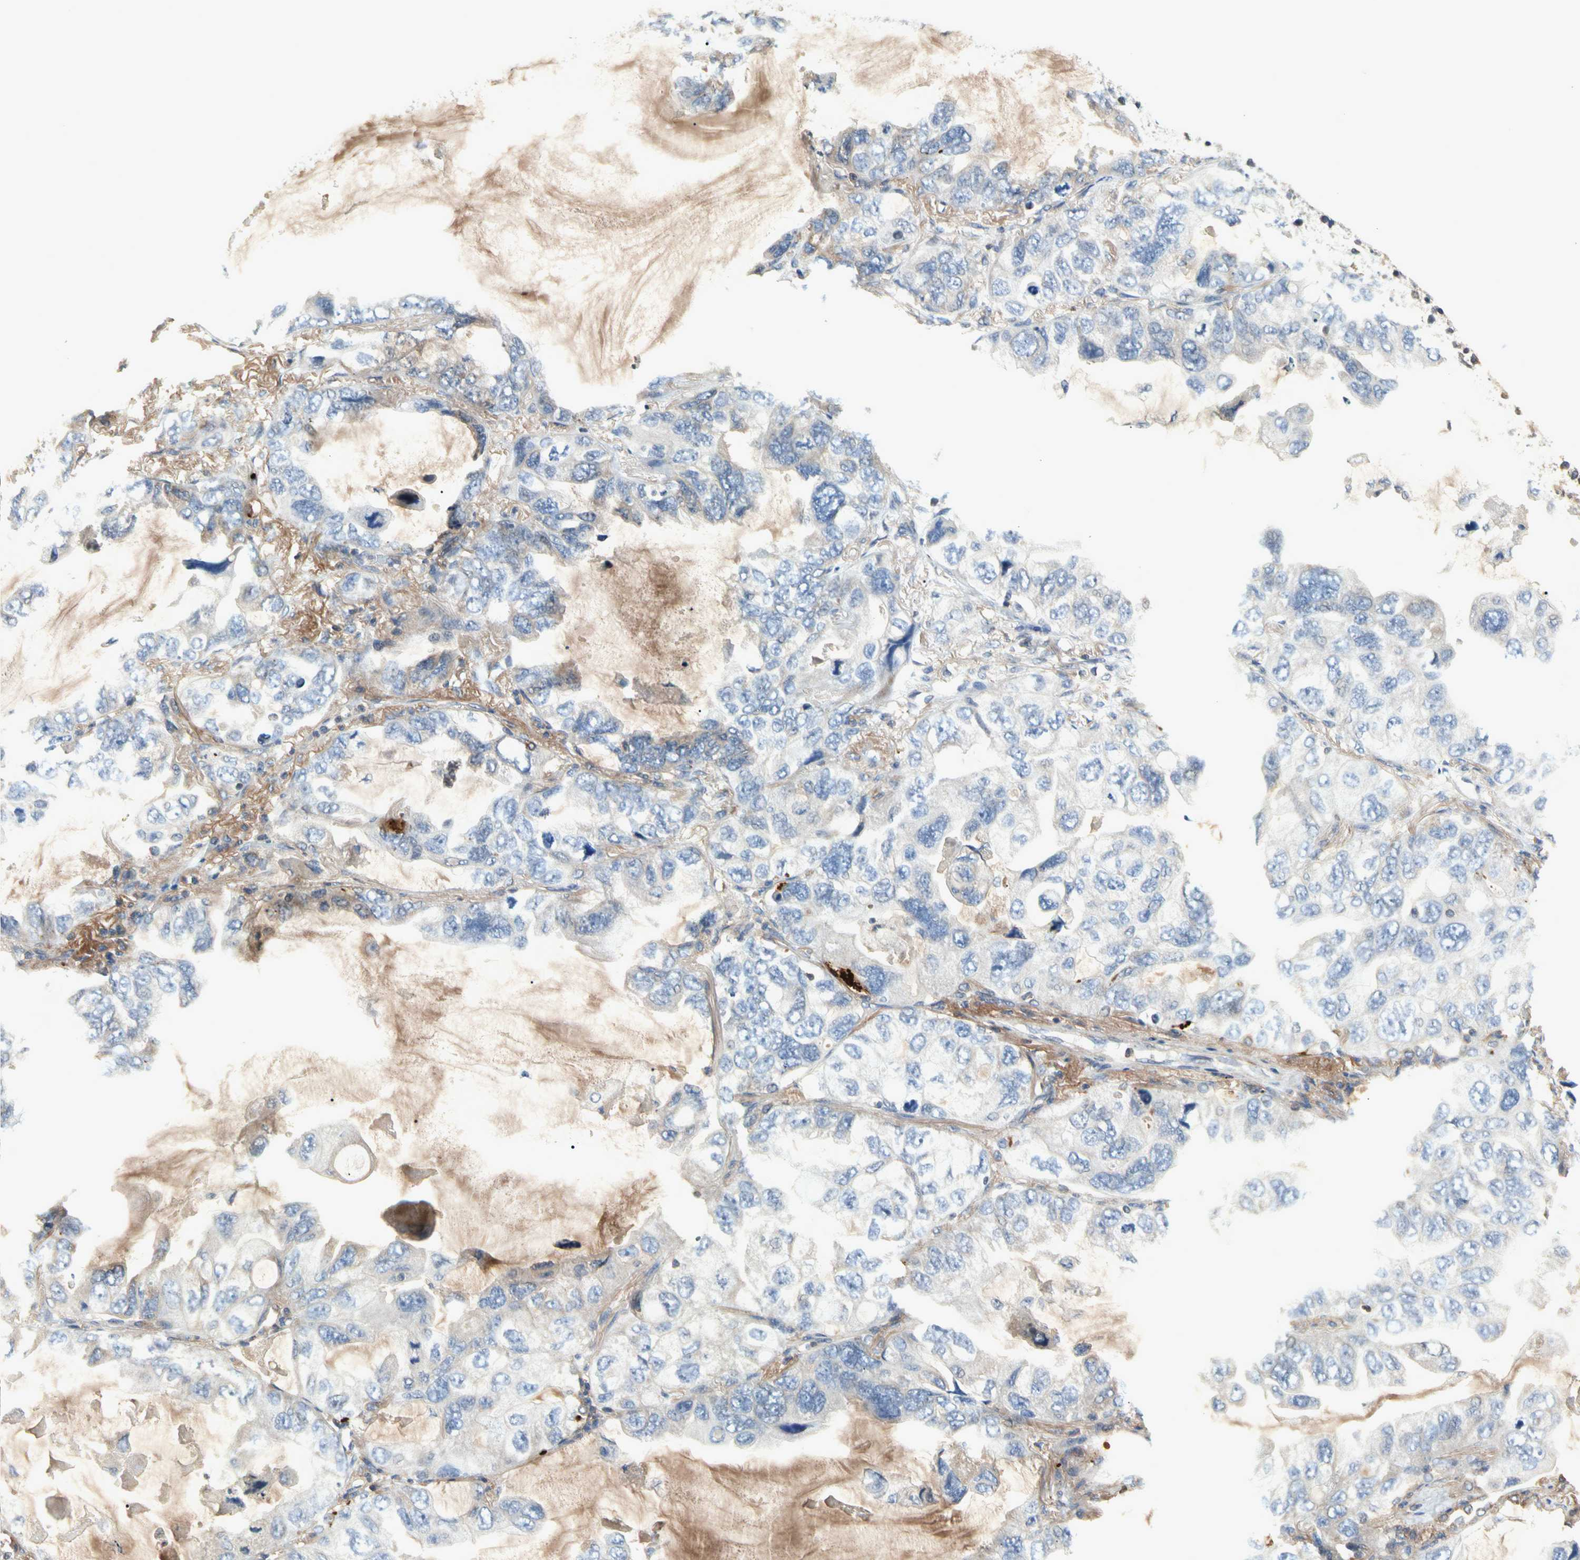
{"staining": {"intensity": "negative", "quantity": "none", "location": "none"}, "tissue": "lung cancer", "cell_type": "Tumor cells", "image_type": "cancer", "snomed": [{"axis": "morphology", "description": "Squamous cell carcinoma, NOS"}, {"axis": "topography", "description": "Lung"}], "caption": "Immunohistochemistry (IHC) of human squamous cell carcinoma (lung) demonstrates no expression in tumor cells.", "gene": "CRTAC1", "patient": {"sex": "female", "age": 73}}